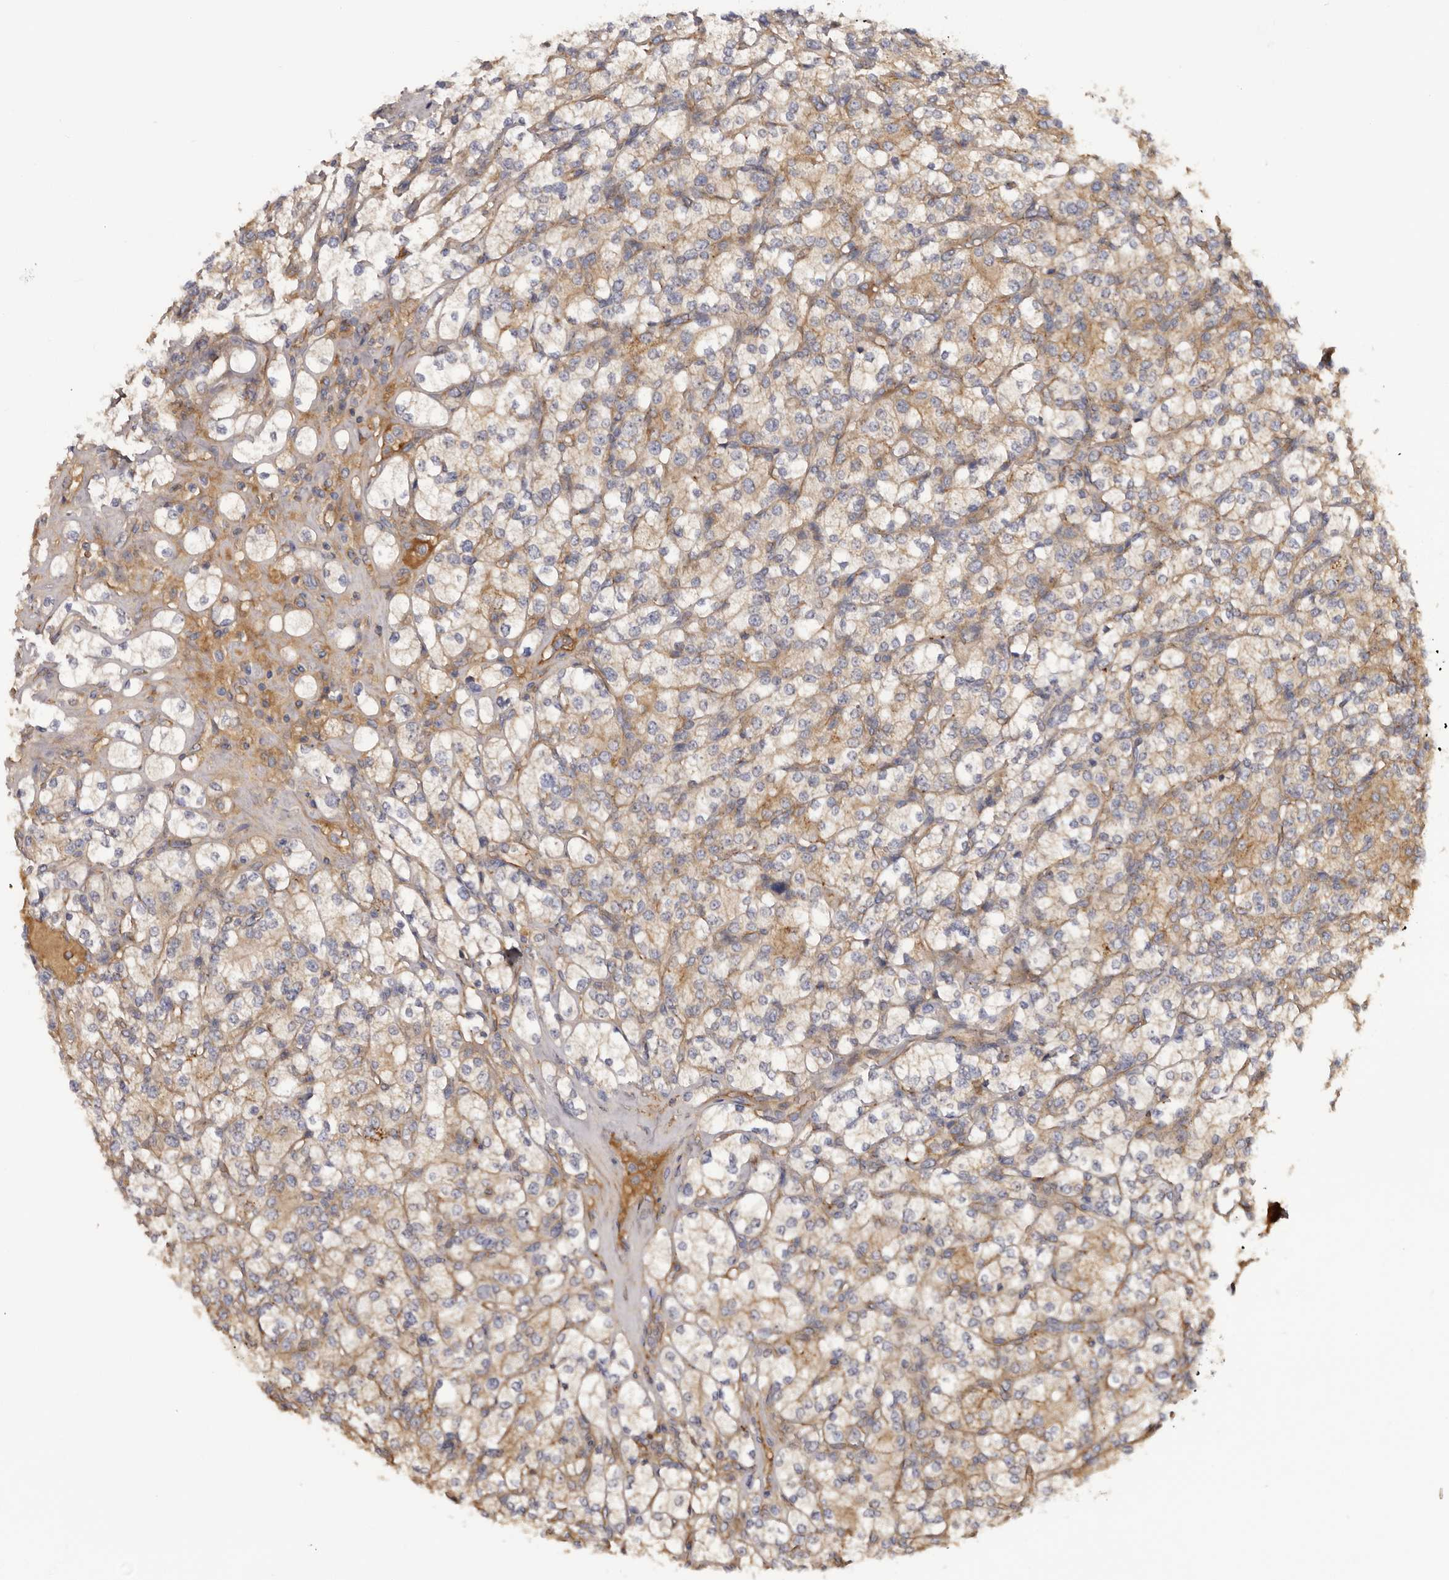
{"staining": {"intensity": "weak", "quantity": "25%-75%", "location": "cytoplasmic/membranous"}, "tissue": "renal cancer", "cell_type": "Tumor cells", "image_type": "cancer", "snomed": [{"axis": "morphology", "description": "Adenocarcinoma, NOS"}, {"axis": "topography", "description": "Kidney"}], "caption": "Immunohistochemical staining of renal cancer (adenocarcinoma) exhibits low levels of weak cytoplasmic/membranous protein expression in about 25%-75% of tumor cells.", "gene": "INKA2", "patient": {"sex": "male", "age": 77}}